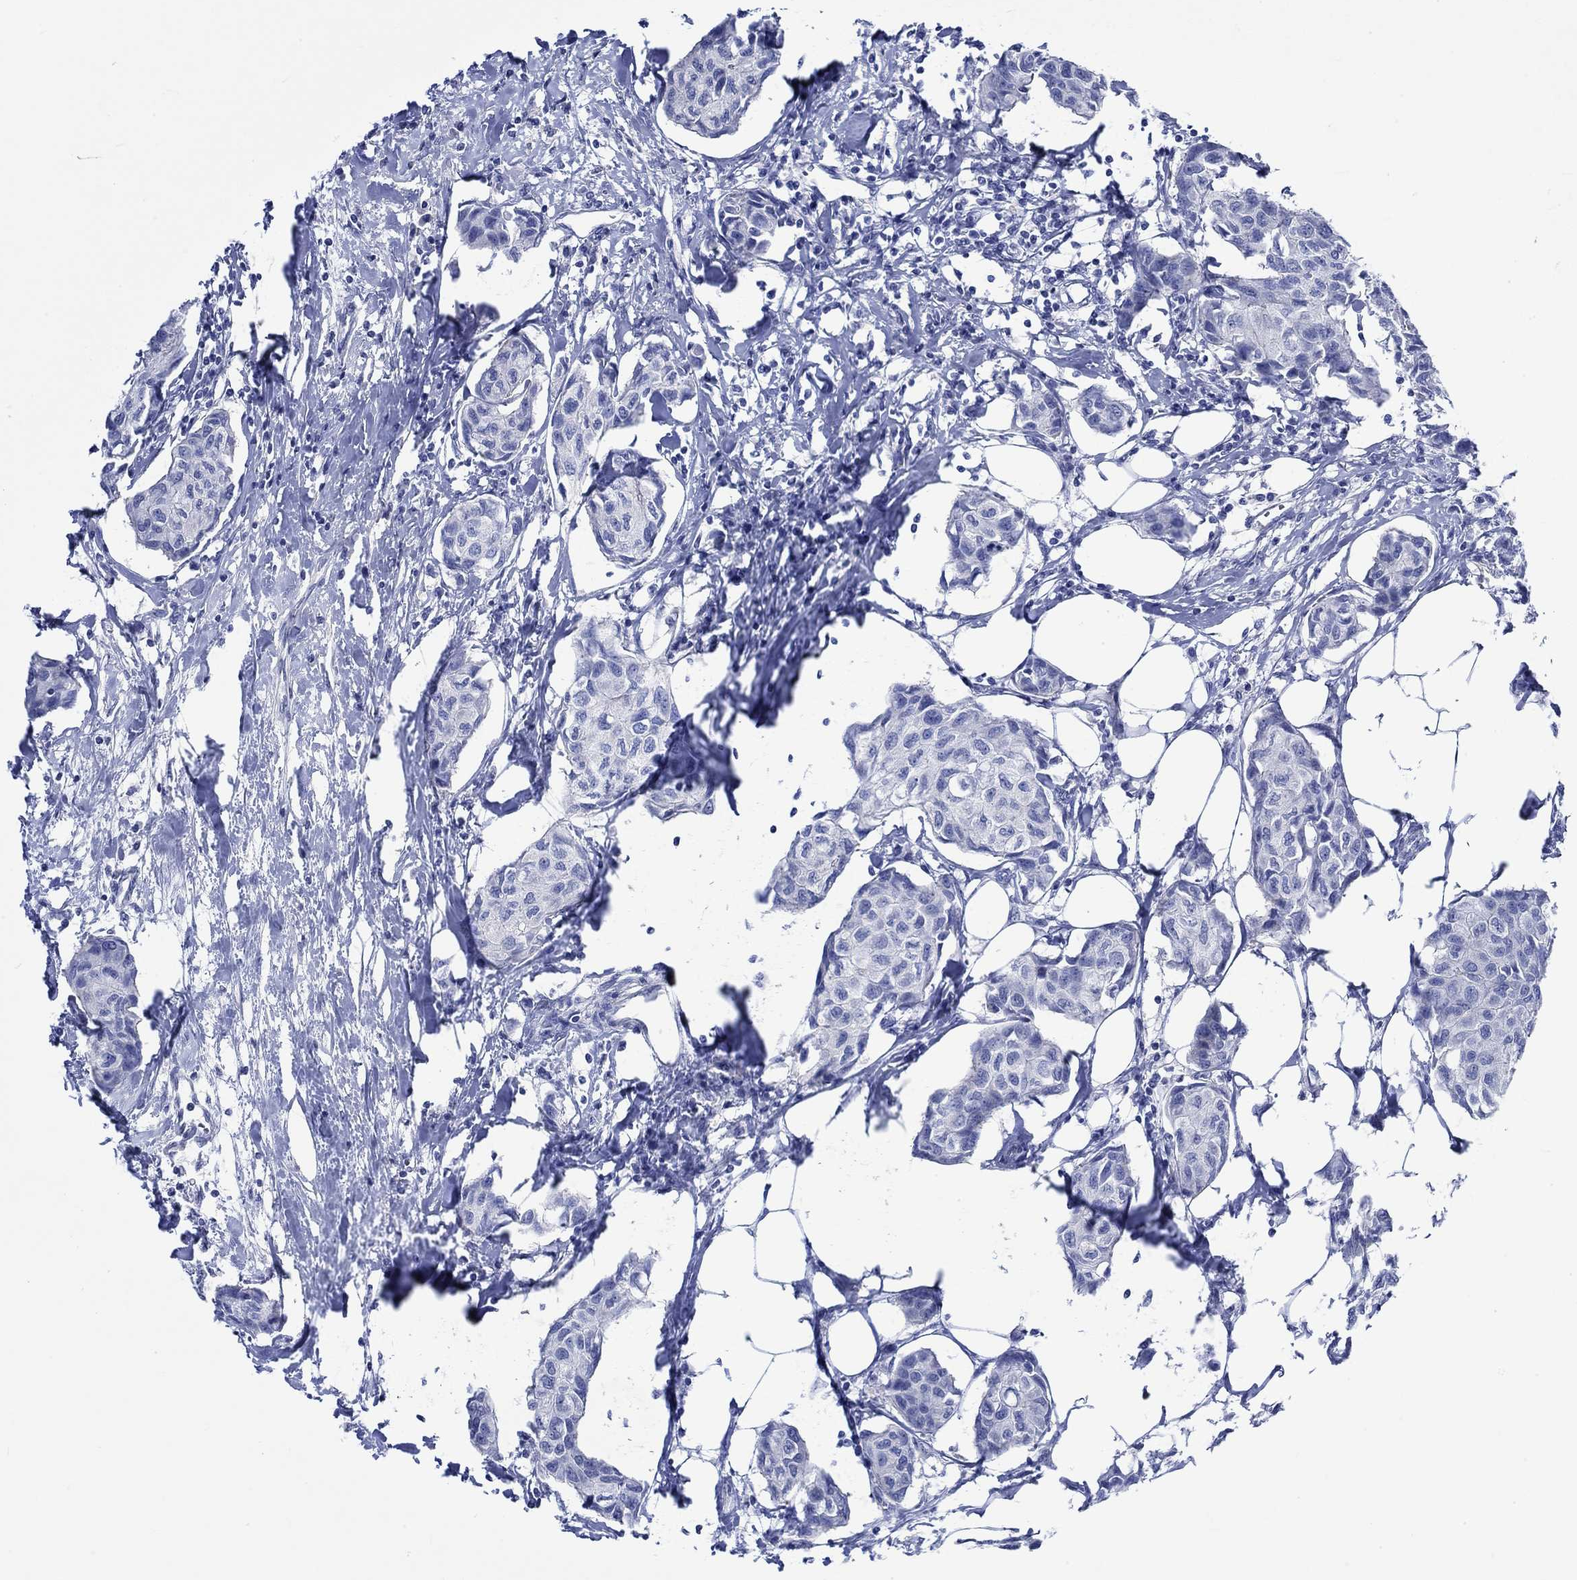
{"staining": {"intensity": "negative", "quantity": "none", "location": "none"}, "tissue": "breast cancer", "cell_type": "Tumor cells", "image_type": "cancer", "snomed": [{"axis": "morphology", "description": "Duct carcinoma"}, {"axis": "topography", "description": "Breast"}], "caption": "High power microscopy micrograph of an IHC photomicrograph of breast cancer, revealing no significant expression in tumor cells. (Brightfield microscopy of DAB (3,3'-diaminobenzidine) immunohistochemistry at high magnification).", "gene": "NRIP3", "patient": {"sex": "female", "age": 80}}